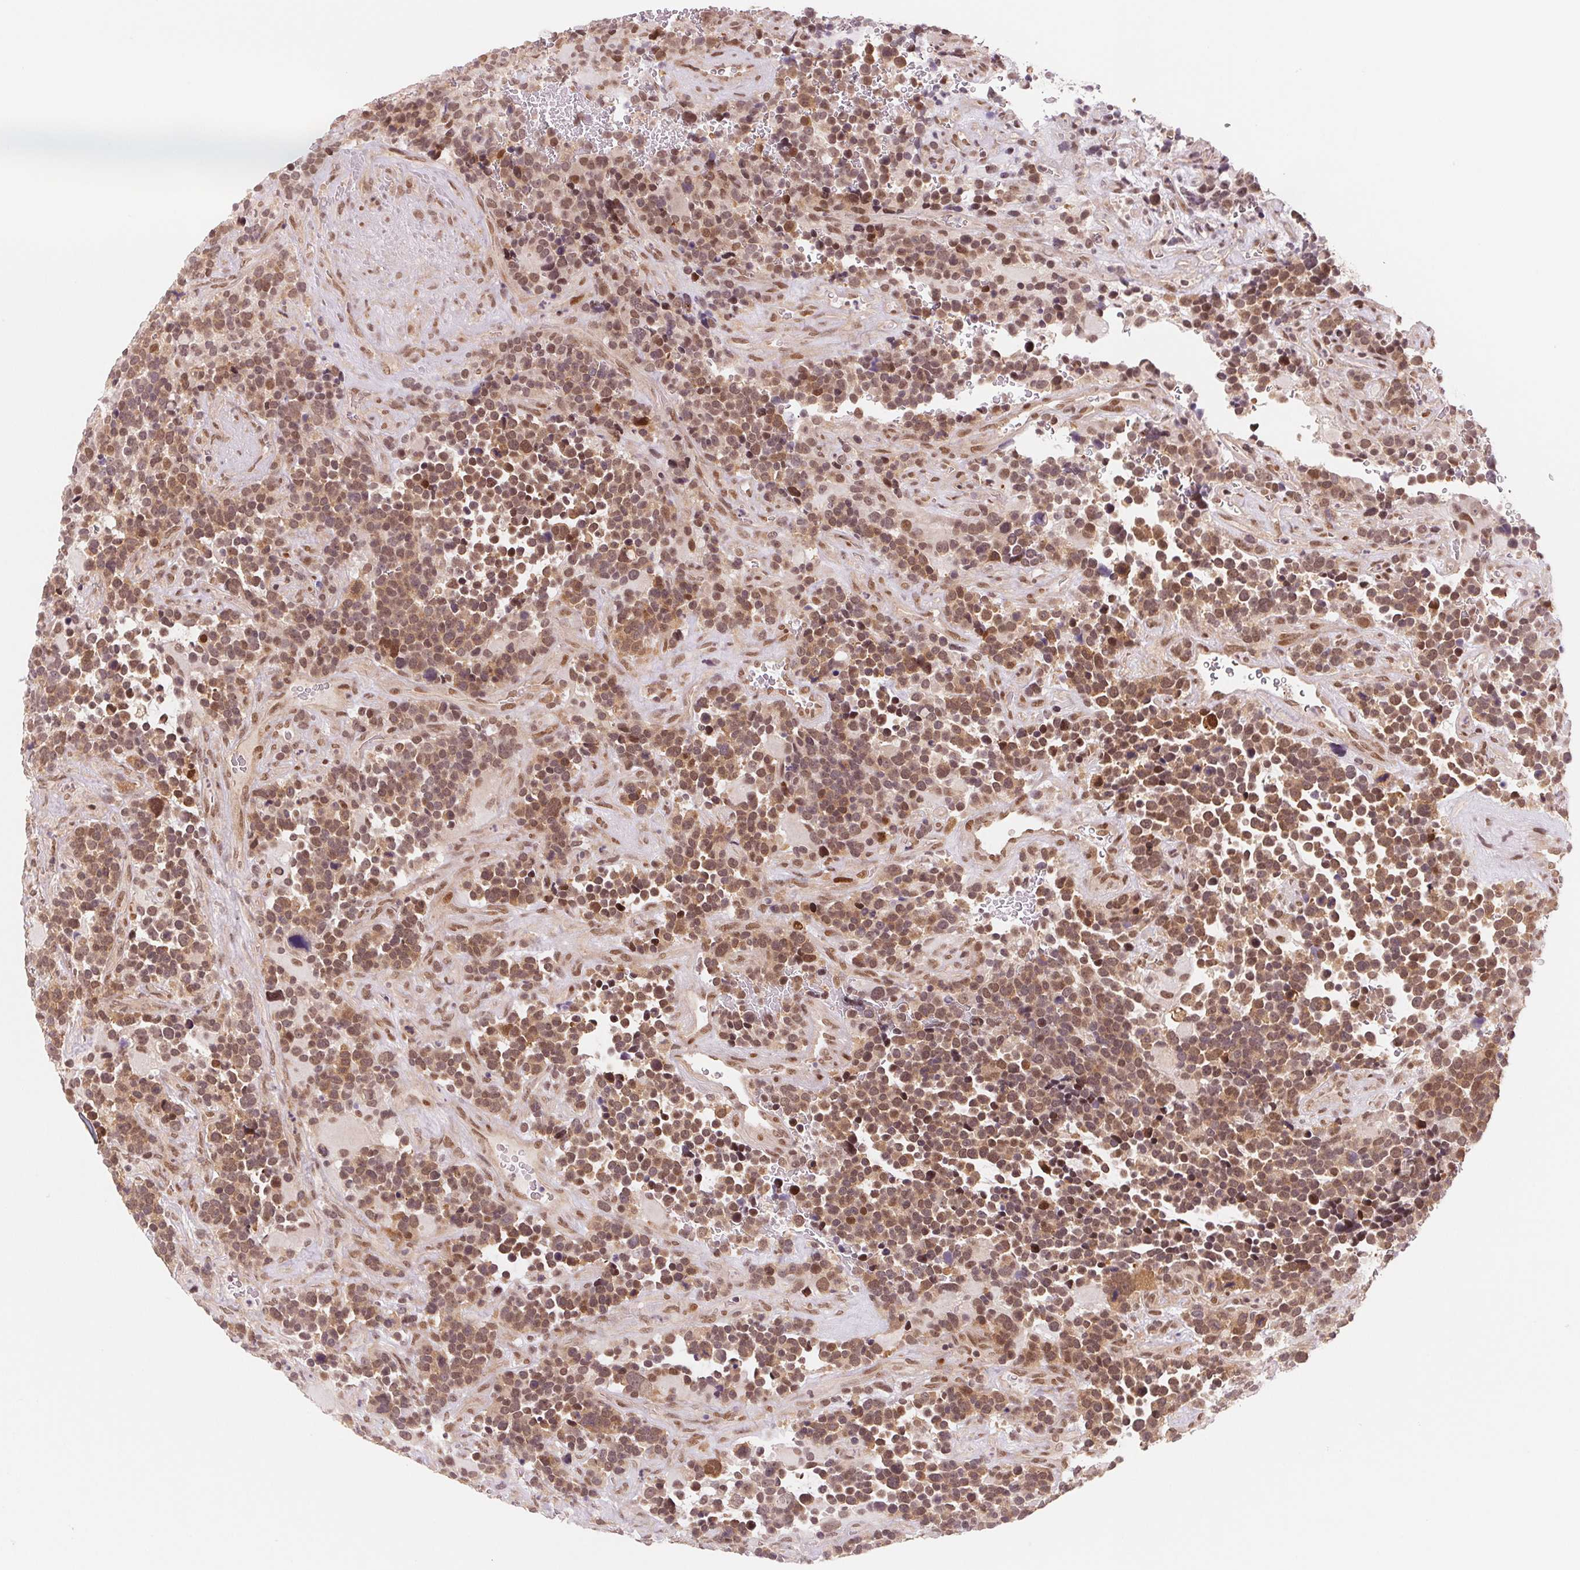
{"staining": {"intensity": "moderate", "quantity": ">75%", "location": "cytoplasmic/membranous,nuclear"}, "tissue": "glioma", "cell_type": "Tumor cells", "image_type": "cancer", "snomed": [{"axis": "morphology", "description": "Glioma, malignant, High grade"}, {"axis": "topography", "description": "Brain"}], "caption": "Malignant glioma (high-grade) was stained to show a protein in brown. There is medium levels of moderate cytoplasmic/membranous and nuclear expression in about >75% of tumor cells.", "gene": "DNAJB6", "patient": {"sex": "male", "age": 33}}